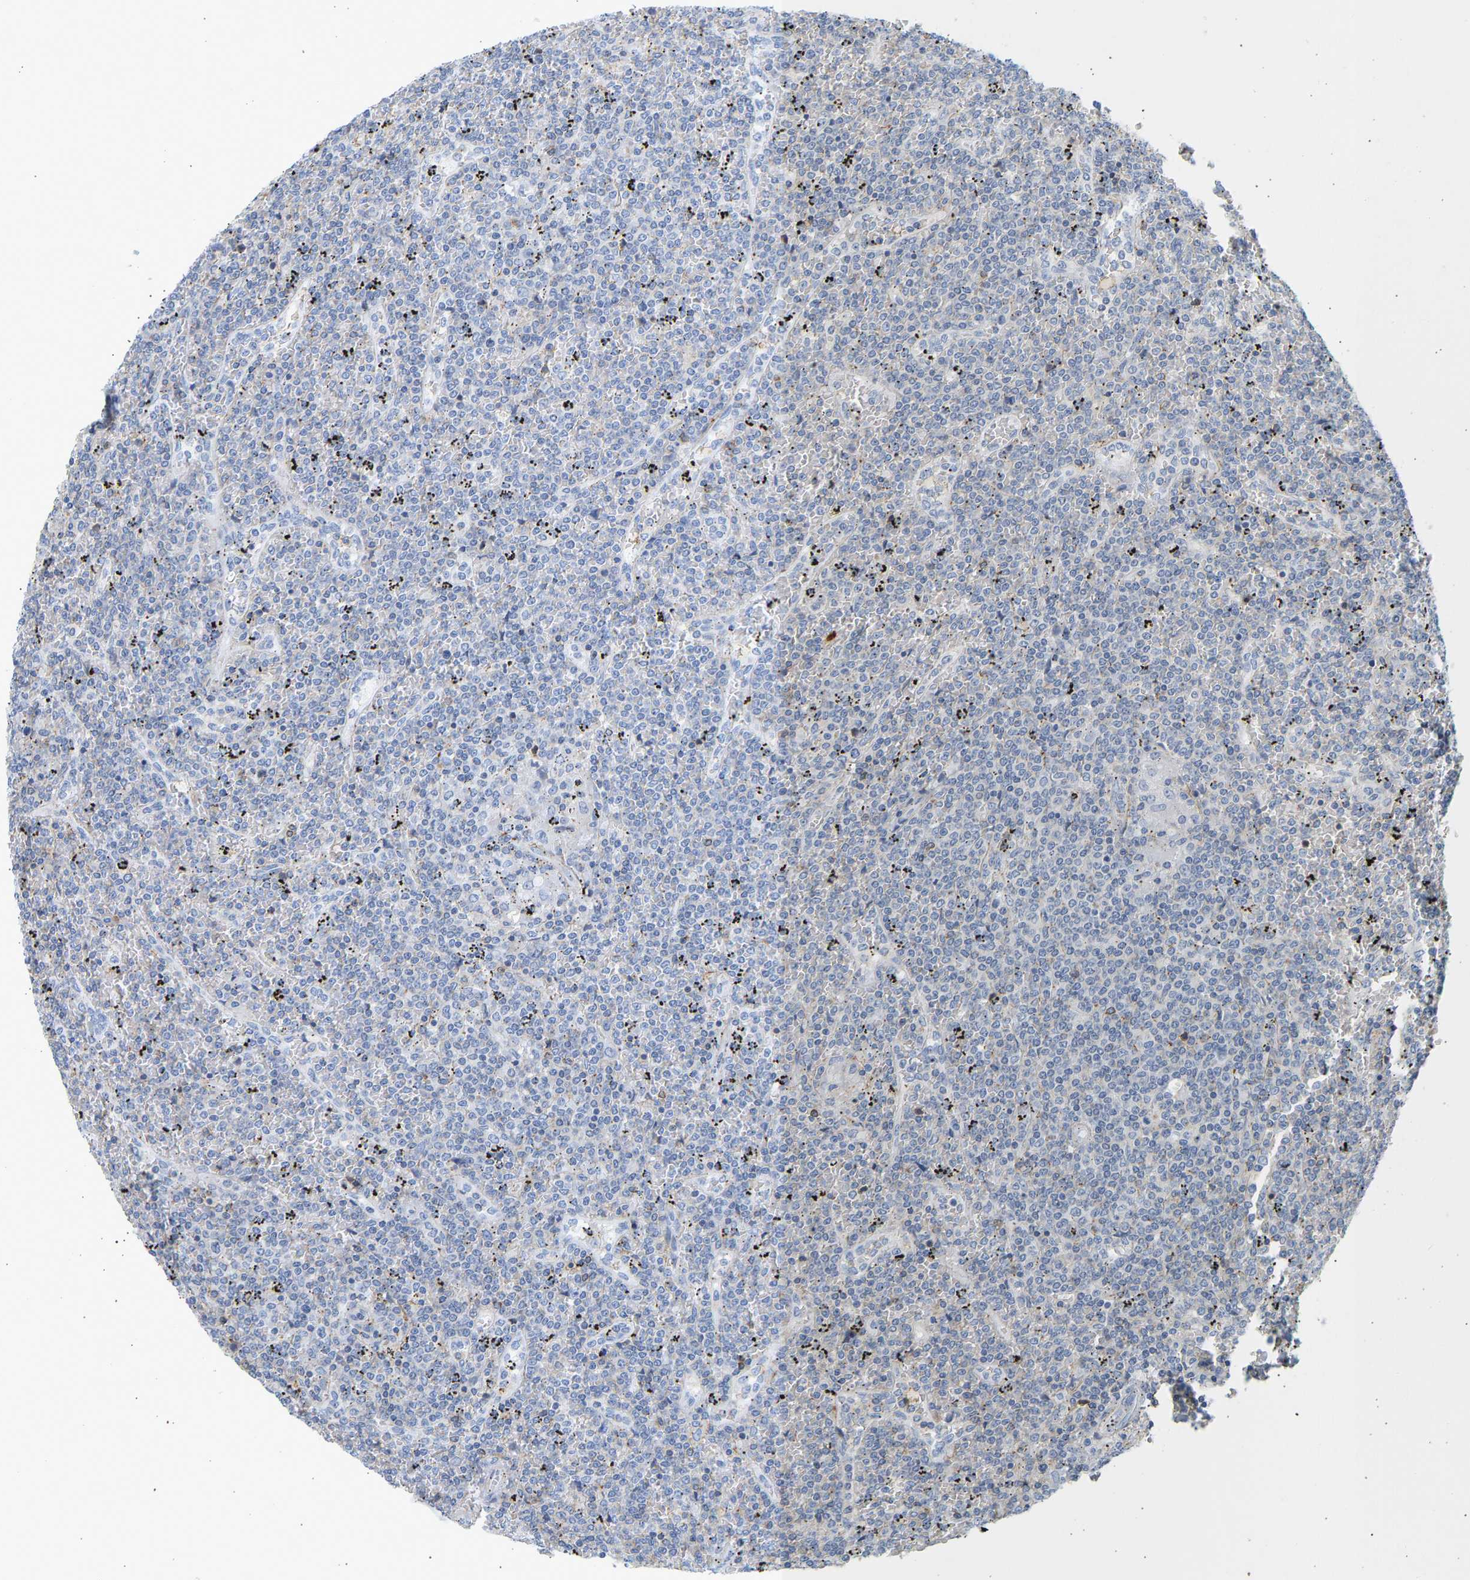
{"staining": {"intensity": "negative", "quantity": "none", "location": "none"}, "tissue": "lymphoma", "cell_type": "Tumor cells", "image_type": "cancer", "snomed": [{"axis": "morphology", "description": "Malignant lymphoma, non-Hodgkin's type, Low grade"}, {"axis": "topography", "description": "Spleen"}], "caption": "A high-resolution image shows immunohistochemistry staining of malignant lymphoma, non-Hodgkin's type (low-grade), which displays no significant staining in tumor cells.", "gene": "BVES", "patient": {"sex": "female", "age": 19}}